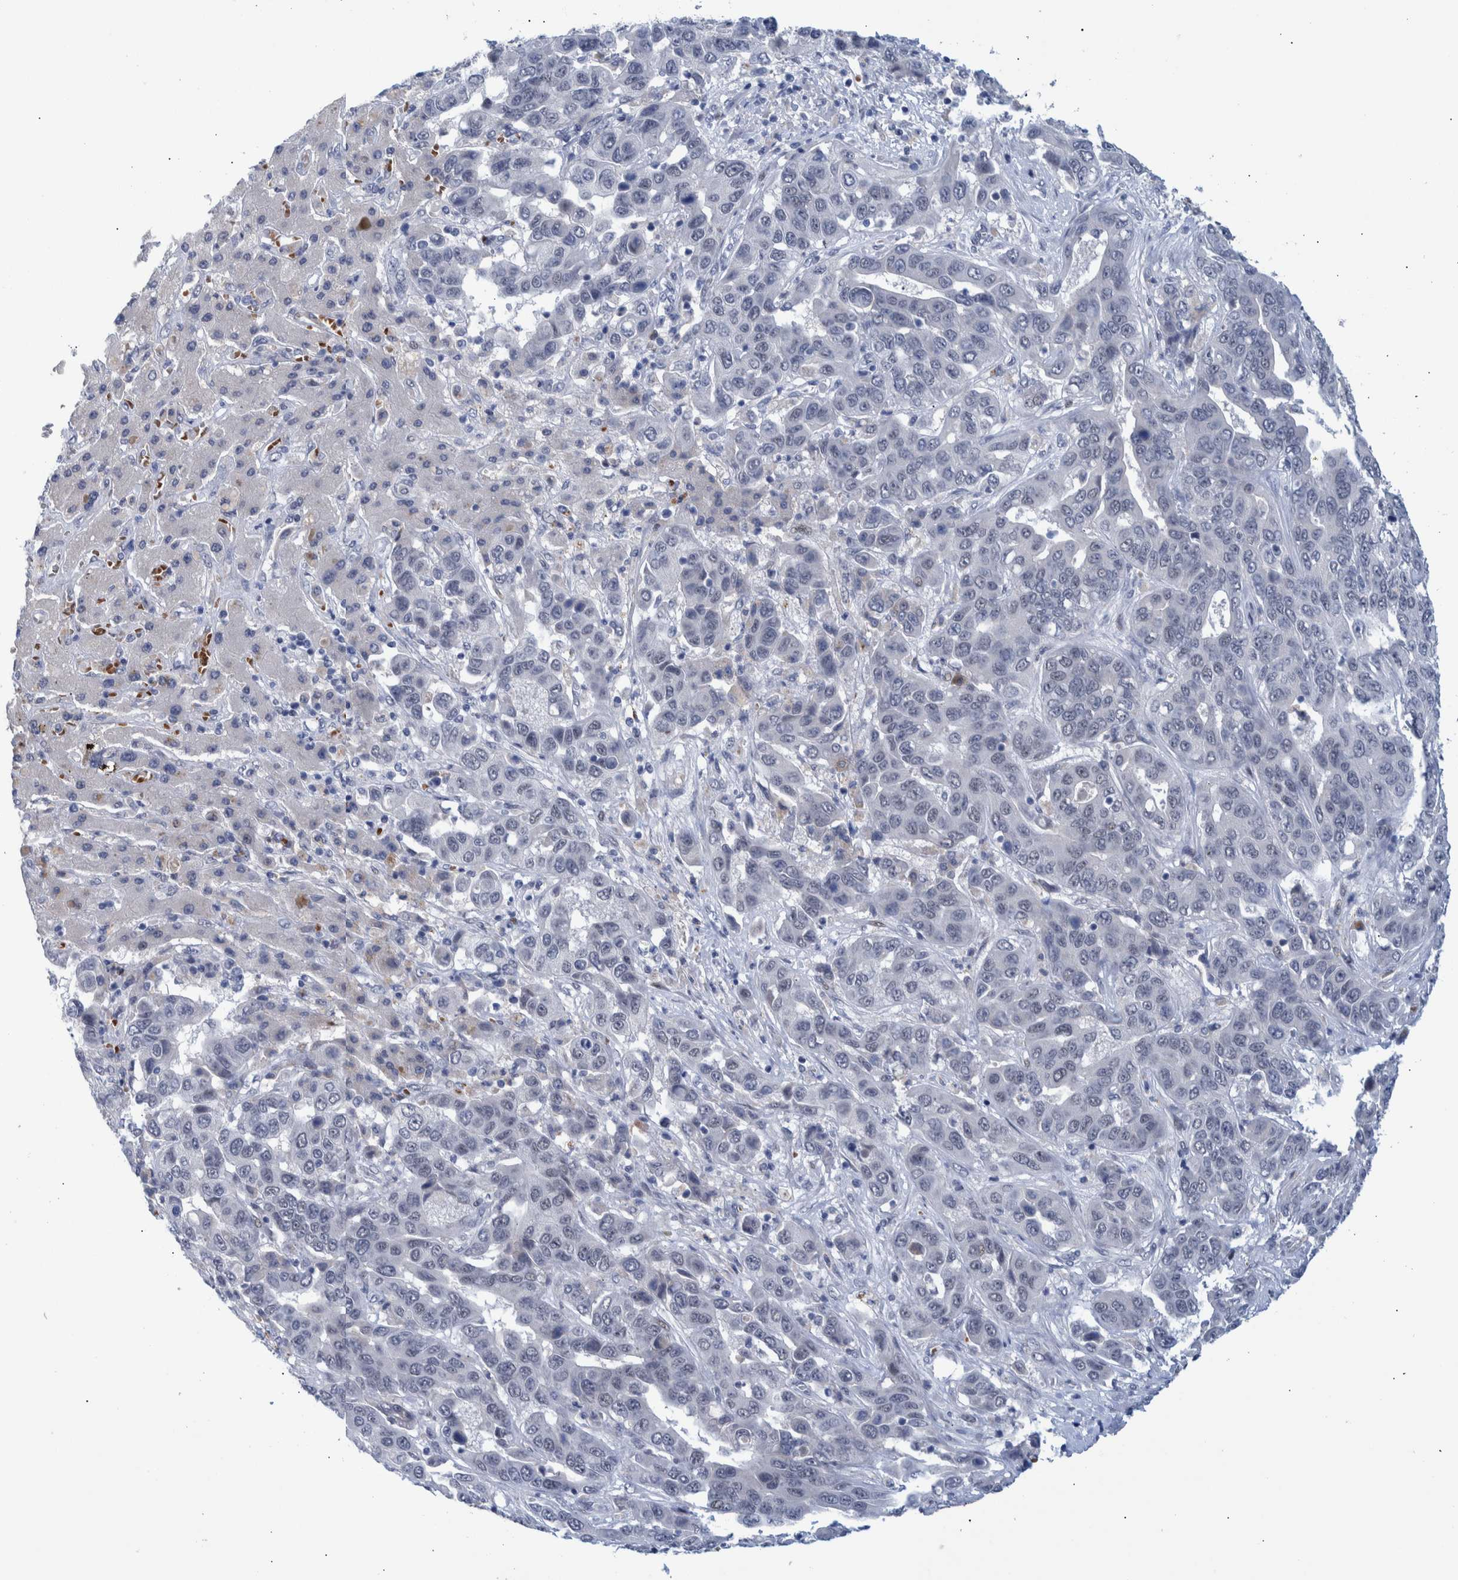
{"staining": {"intensity": "negative", "quantity": "none", "location": "none"}, "tissue": "liver cancer", "cell_type": "Tumor cells", "image_type": "cancer", "snomed": [{"axis": "morphology", "description": "Cholangiocarcinoma"}, {"axis": "topography", "description": "Liver"}], "caption": "An immunohistochemistry (IHC) photomicrograph of liver cholangiocarcinoma is shown. There is no staining in tumor cells of liver cholangiocarcinoma.", "gene": "ESRP1", "patient": {"sex": "female", "age": 52}}